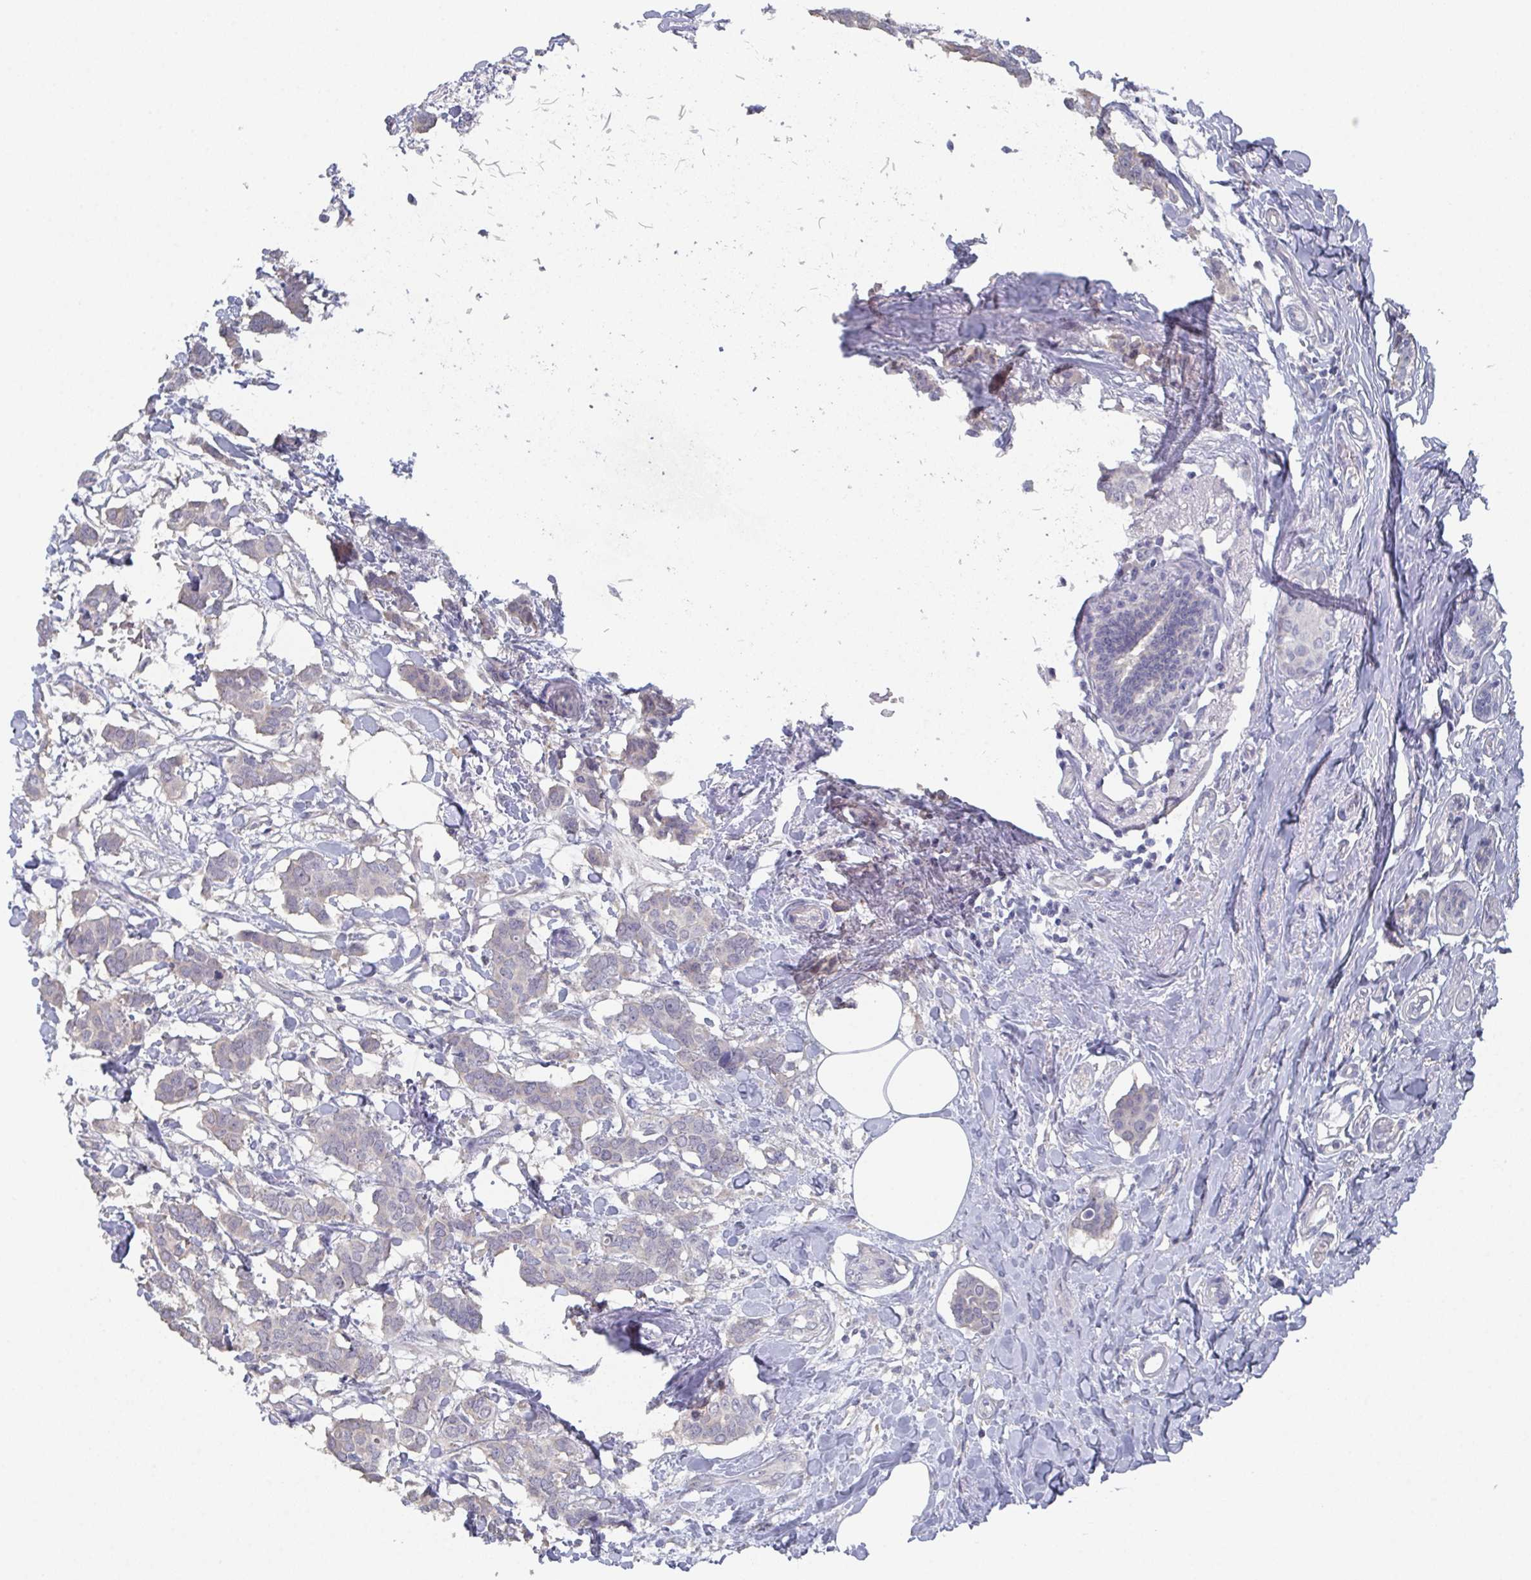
{"staining": {"intensity": "weak", "quantity": "<25%", "location": "cytoplasmic/membranous"}, "tissue": "breast cancer", "cell_type": "Tumor cells", "image_type": "cancer", "snomed": [{"axis": "morphology", "description": "Duct carcinoma"}, {"axis": "topography", "description": "Breast"}], "caption": "Protein analysis of breast cancer (infiltrating ductal carcinoma) displays no significant expression in tumor cells. (DAB IHC with hematoxylin counter stain).", "gene": "DYDC2", "patient": {"sex": "female", "age": 62}}